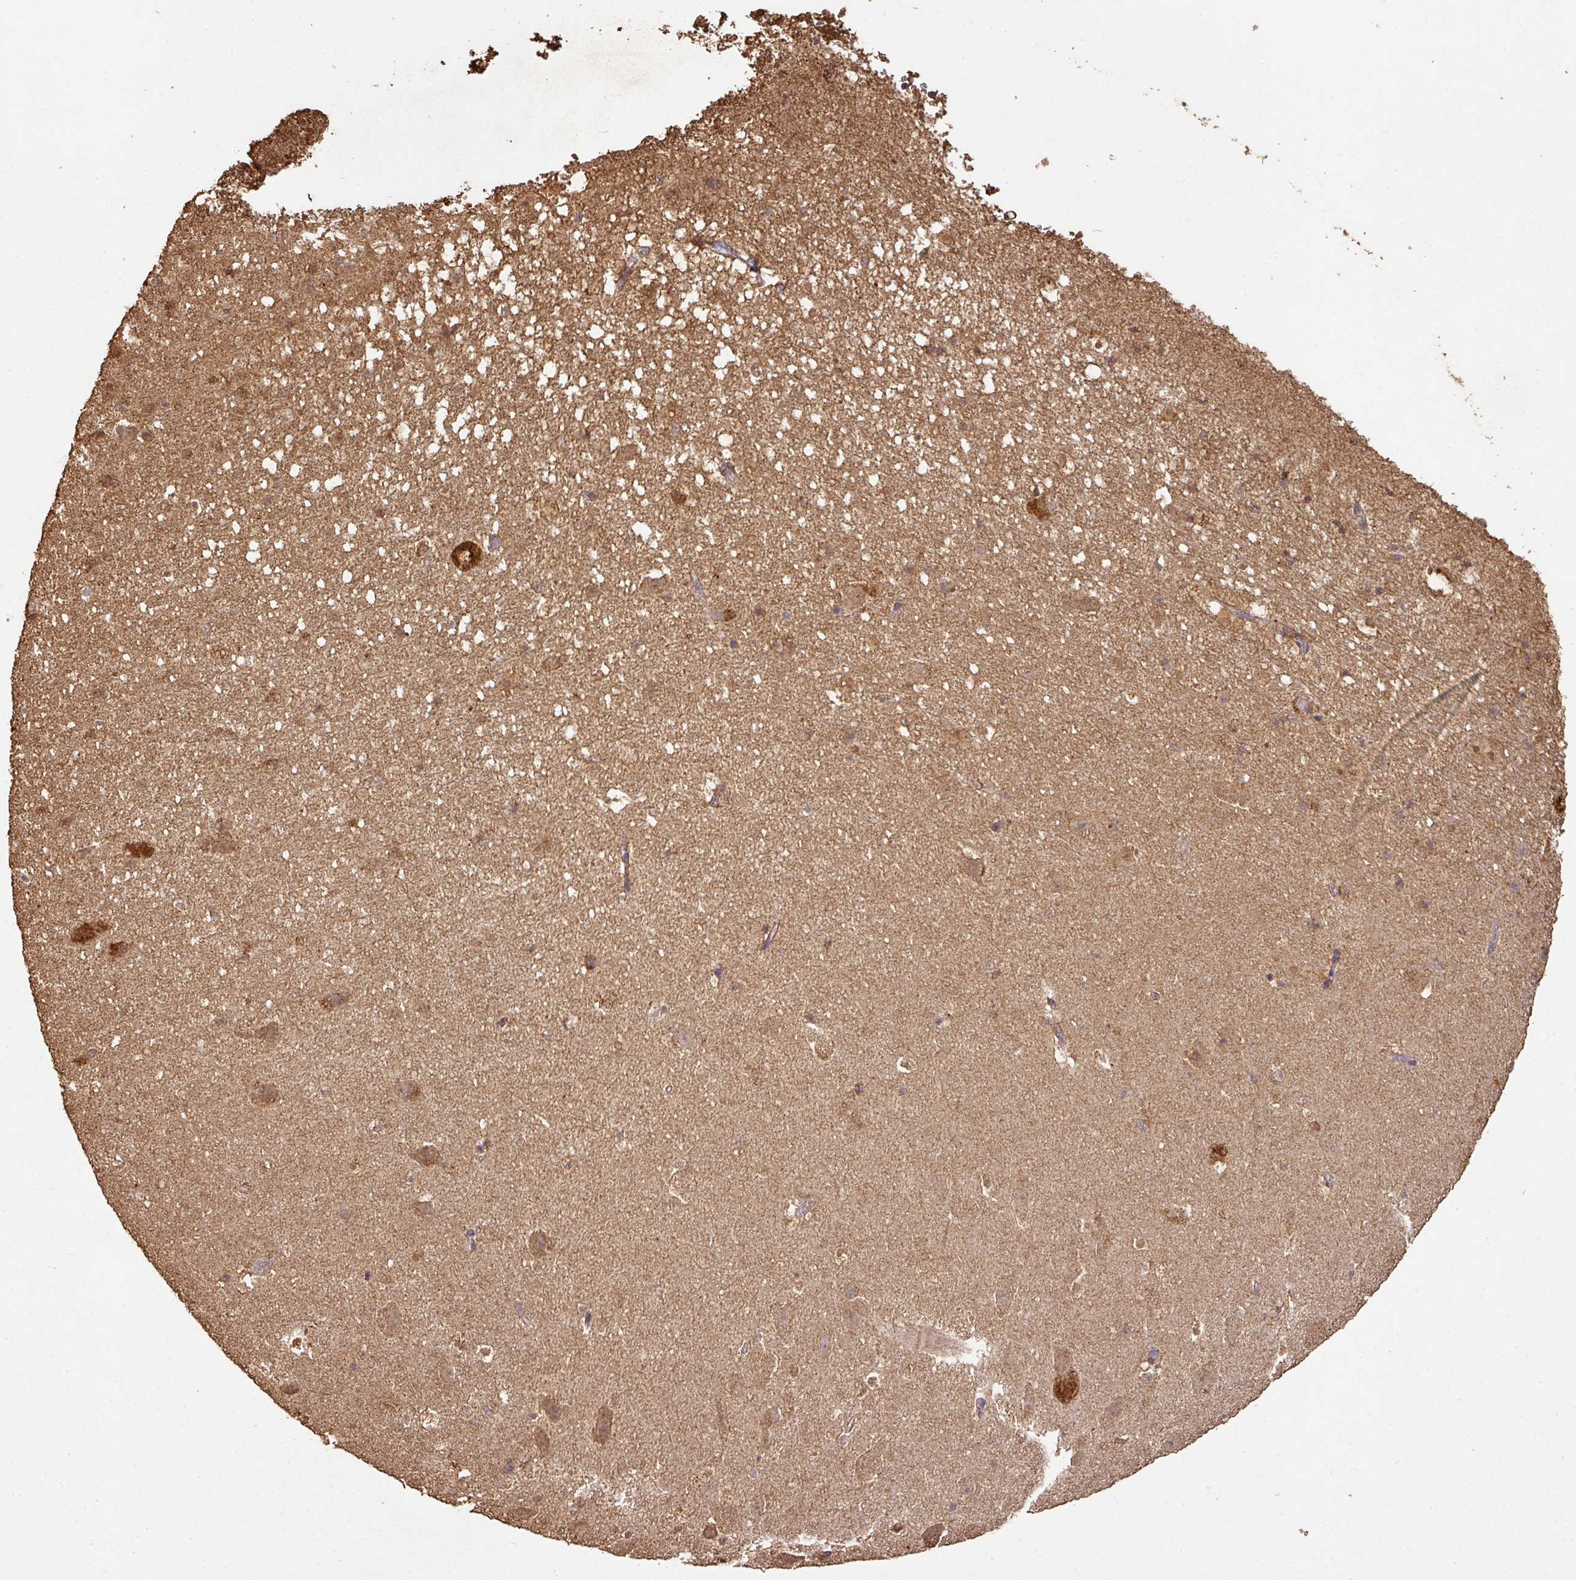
{"staining": {"intensity": "weak", "quantity": "<25%", "location": "cytoplasmic/membranous"}, "tissue": "hippocampus", "cell_type": "Glial cells", "image_type": "normal", "snomed": [{"axis": "morphology", "description": "Normal tissue, NOS"}, {"axis": "topography", "description": "Hippocampus"}], "caption": "Immunohistochemistry of unremarkable hippocampus displays no positivity in glial cells.", "gene": "ATAT1", "patient": {"sex": "male", "age": 37}}